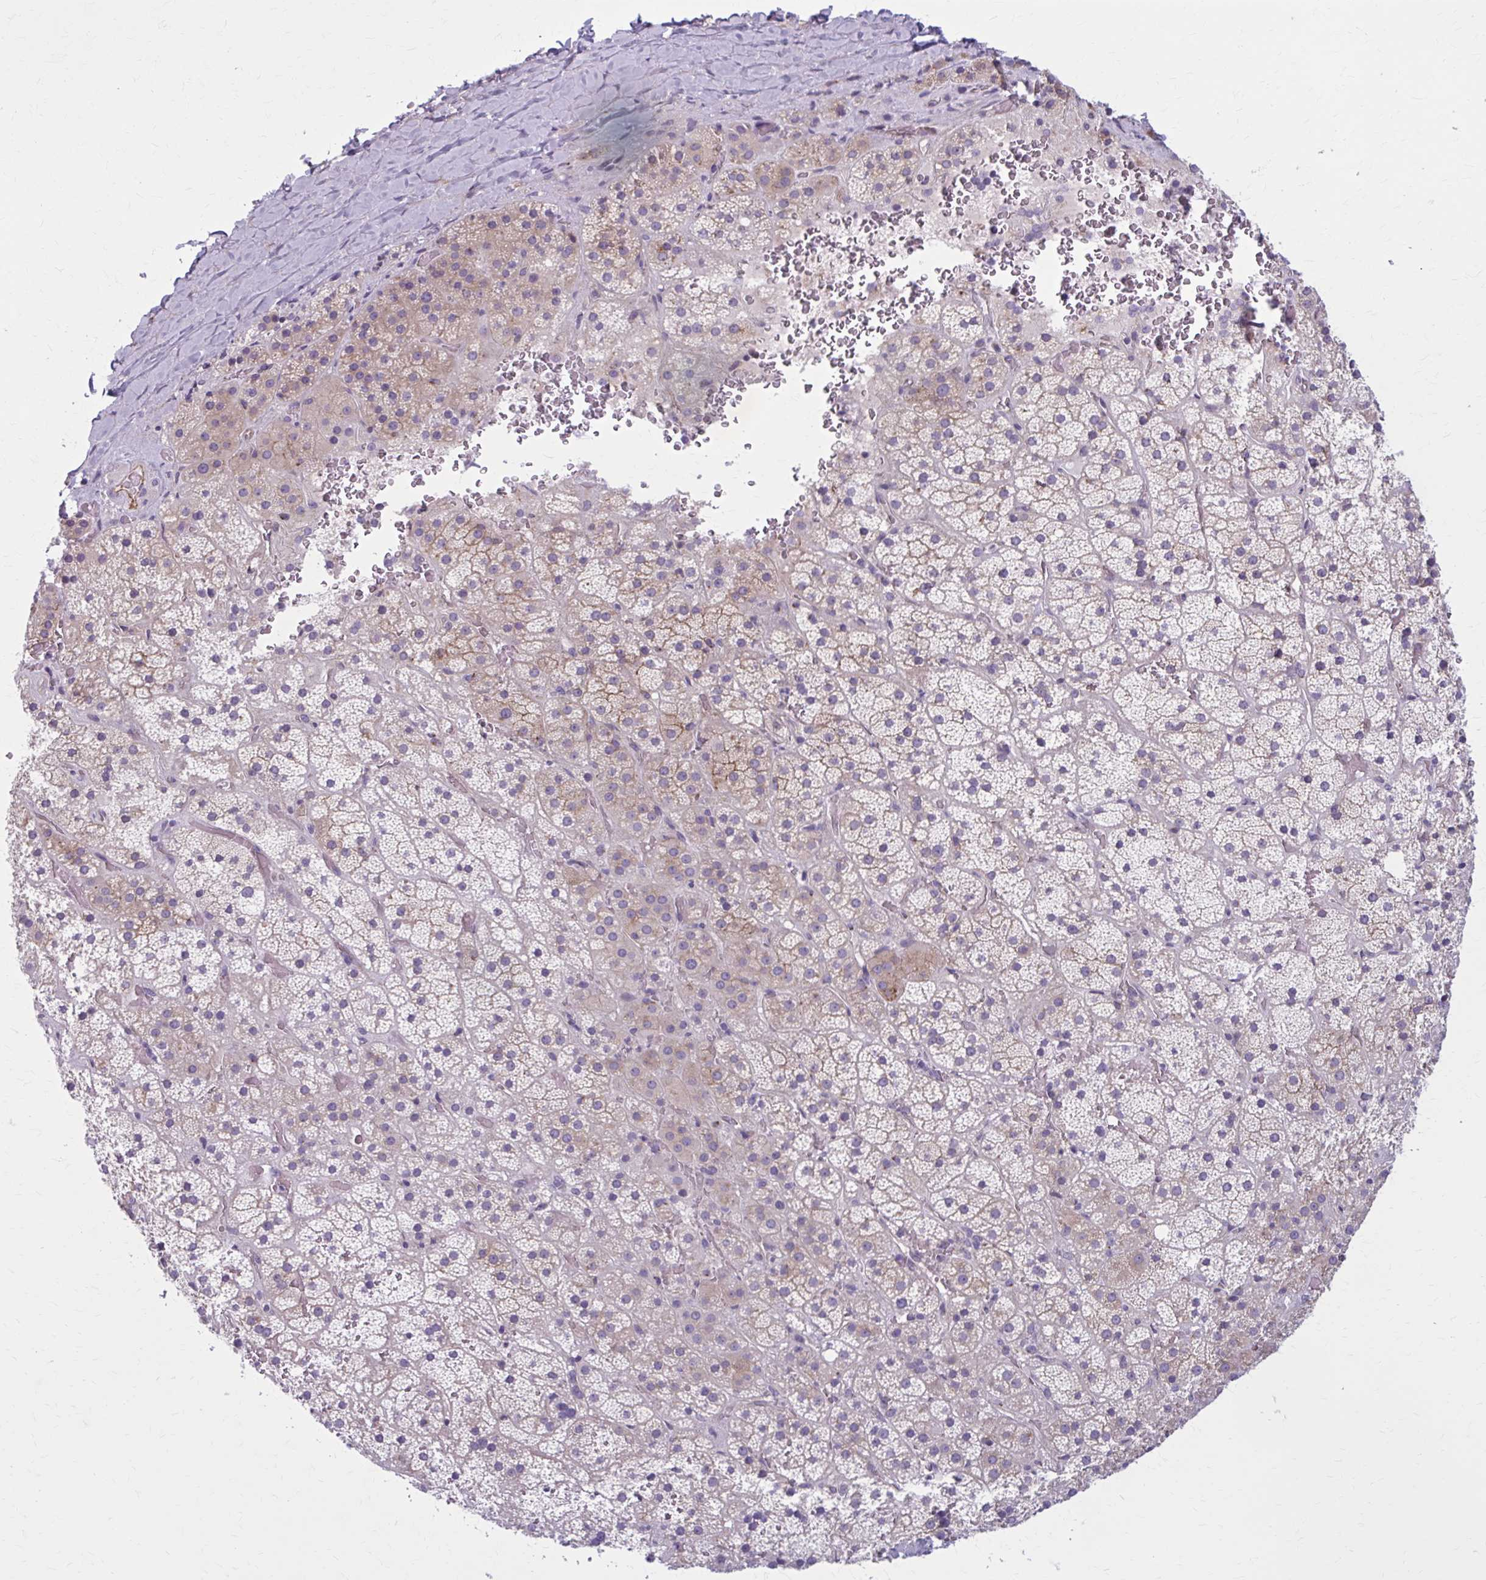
{"staining": {"intensity": "moderate", "quantity": "25%-75%", "location": "cytoplasmic/membranous"}, "tissue": "adrenal gland", "cell_type": "Glandular cells", "image_type": "normal", "snomed": [{"axis": "morphology", "description": "Normal tissue, NOS"}, {"axis": "topography", "description": "Adrenal gland"}], "caption": "Immunohistochemical staining of benign human adrenal gland reveals medium levels of moderate cytoplasmic/membranous positivity in about 25%-75% of glandular cells.", "gene": "ZDHHC7", "patient": {"sex": "male", "age": 57}}